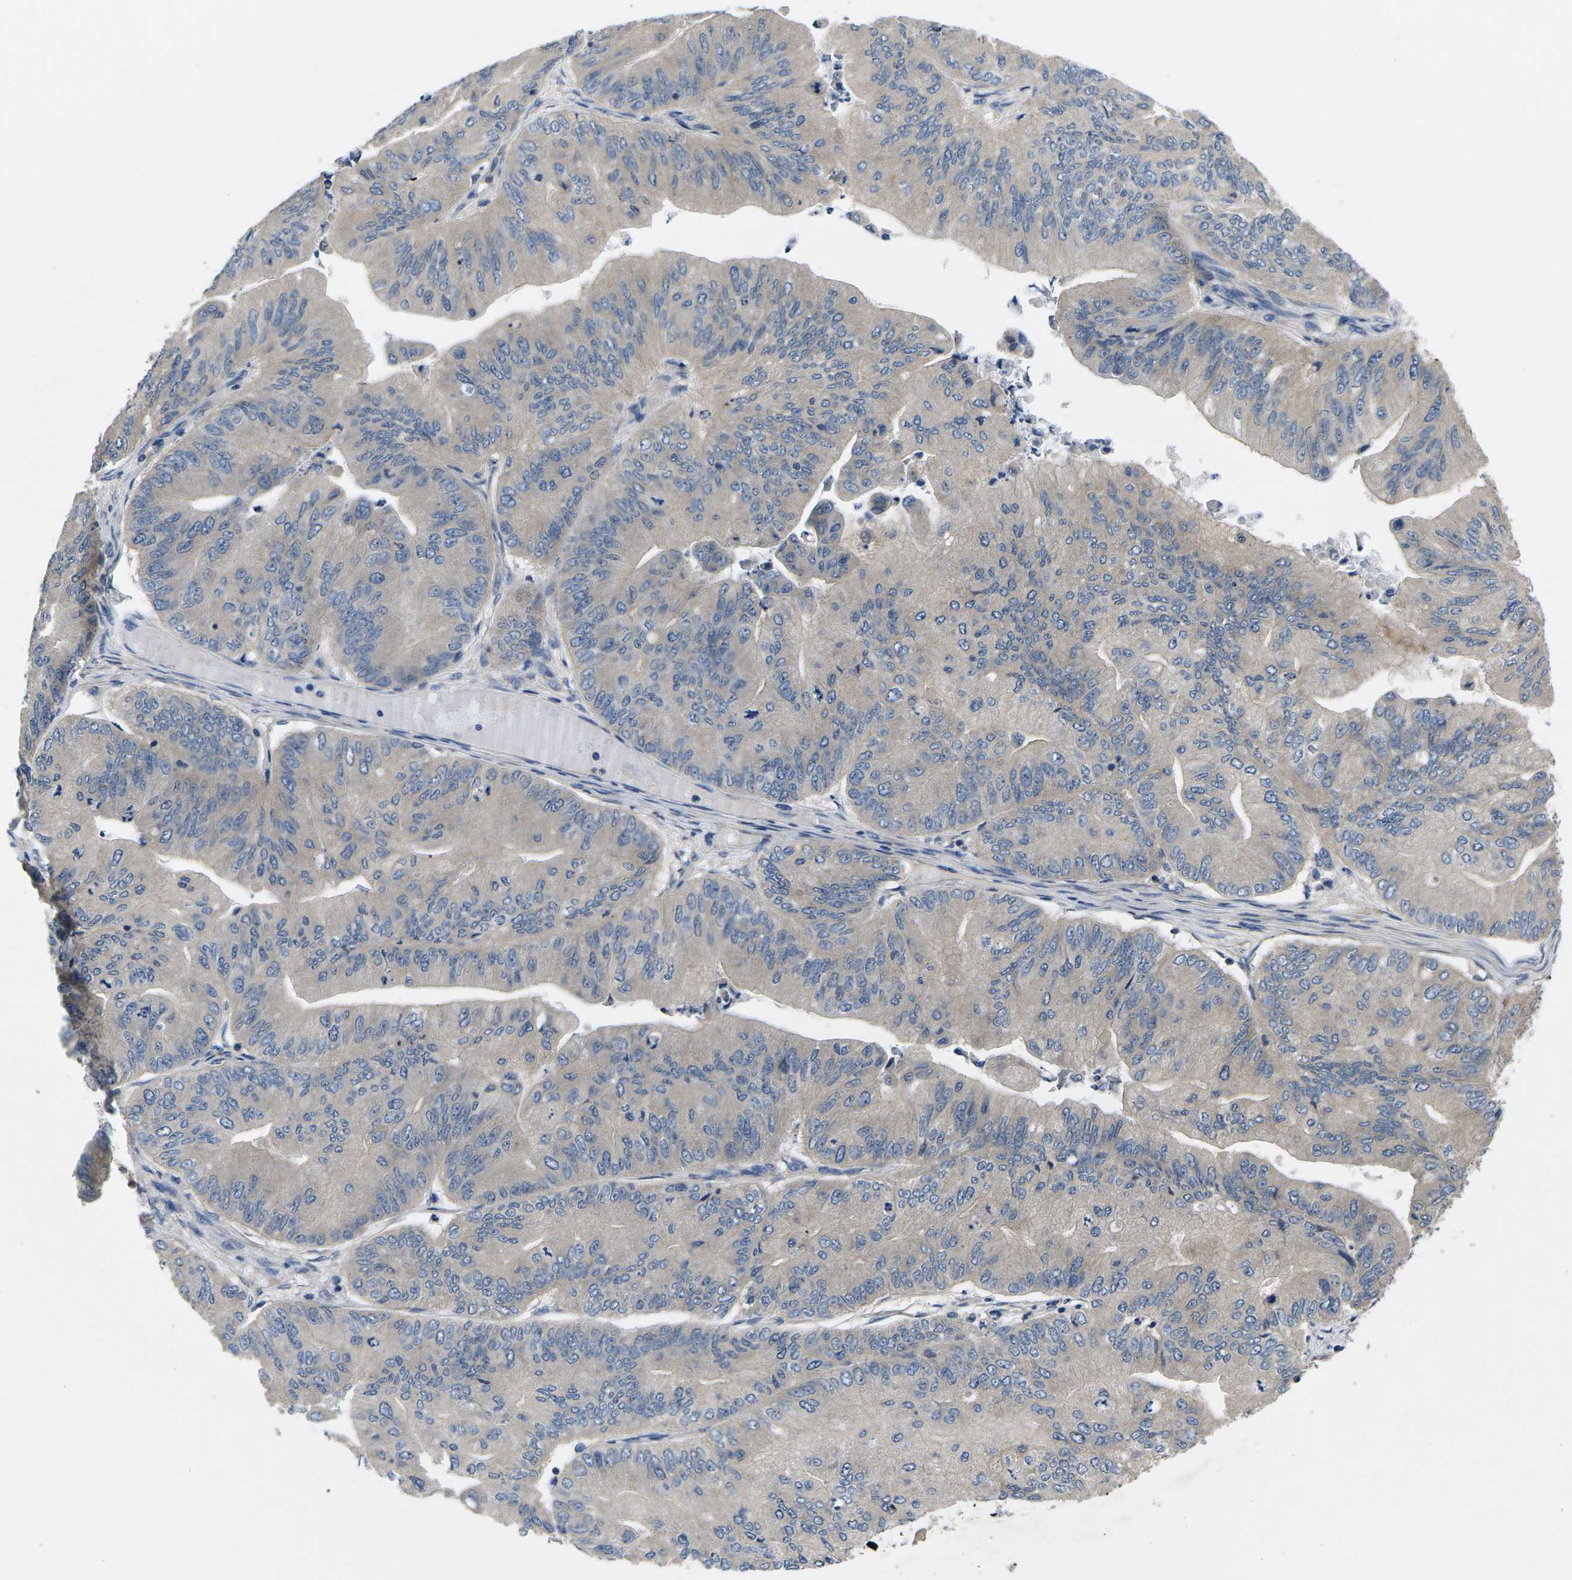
{"staining": {"intensity": "negative", "quantity": "none", "location": "none"}, "tissue": "ovarian cancer", "cell_type": "Tumor cells", "image_type": "cancer", "snomed": [{"axis": "morphology", "description": "Cystadenocarcinoma, mucinous, NOS"}, {"axis": "topography", "description": "Ovary"}], "caption": "A histopathology image of ovarian cancer stained for a protein exhibits no brown staining in tumor cells. (DAB (3,3'-diaminobenzidine) immunohistochemistry, high magnification).", "gene": "PLCE1", "patient": {"sex": "female", "age": 61}}